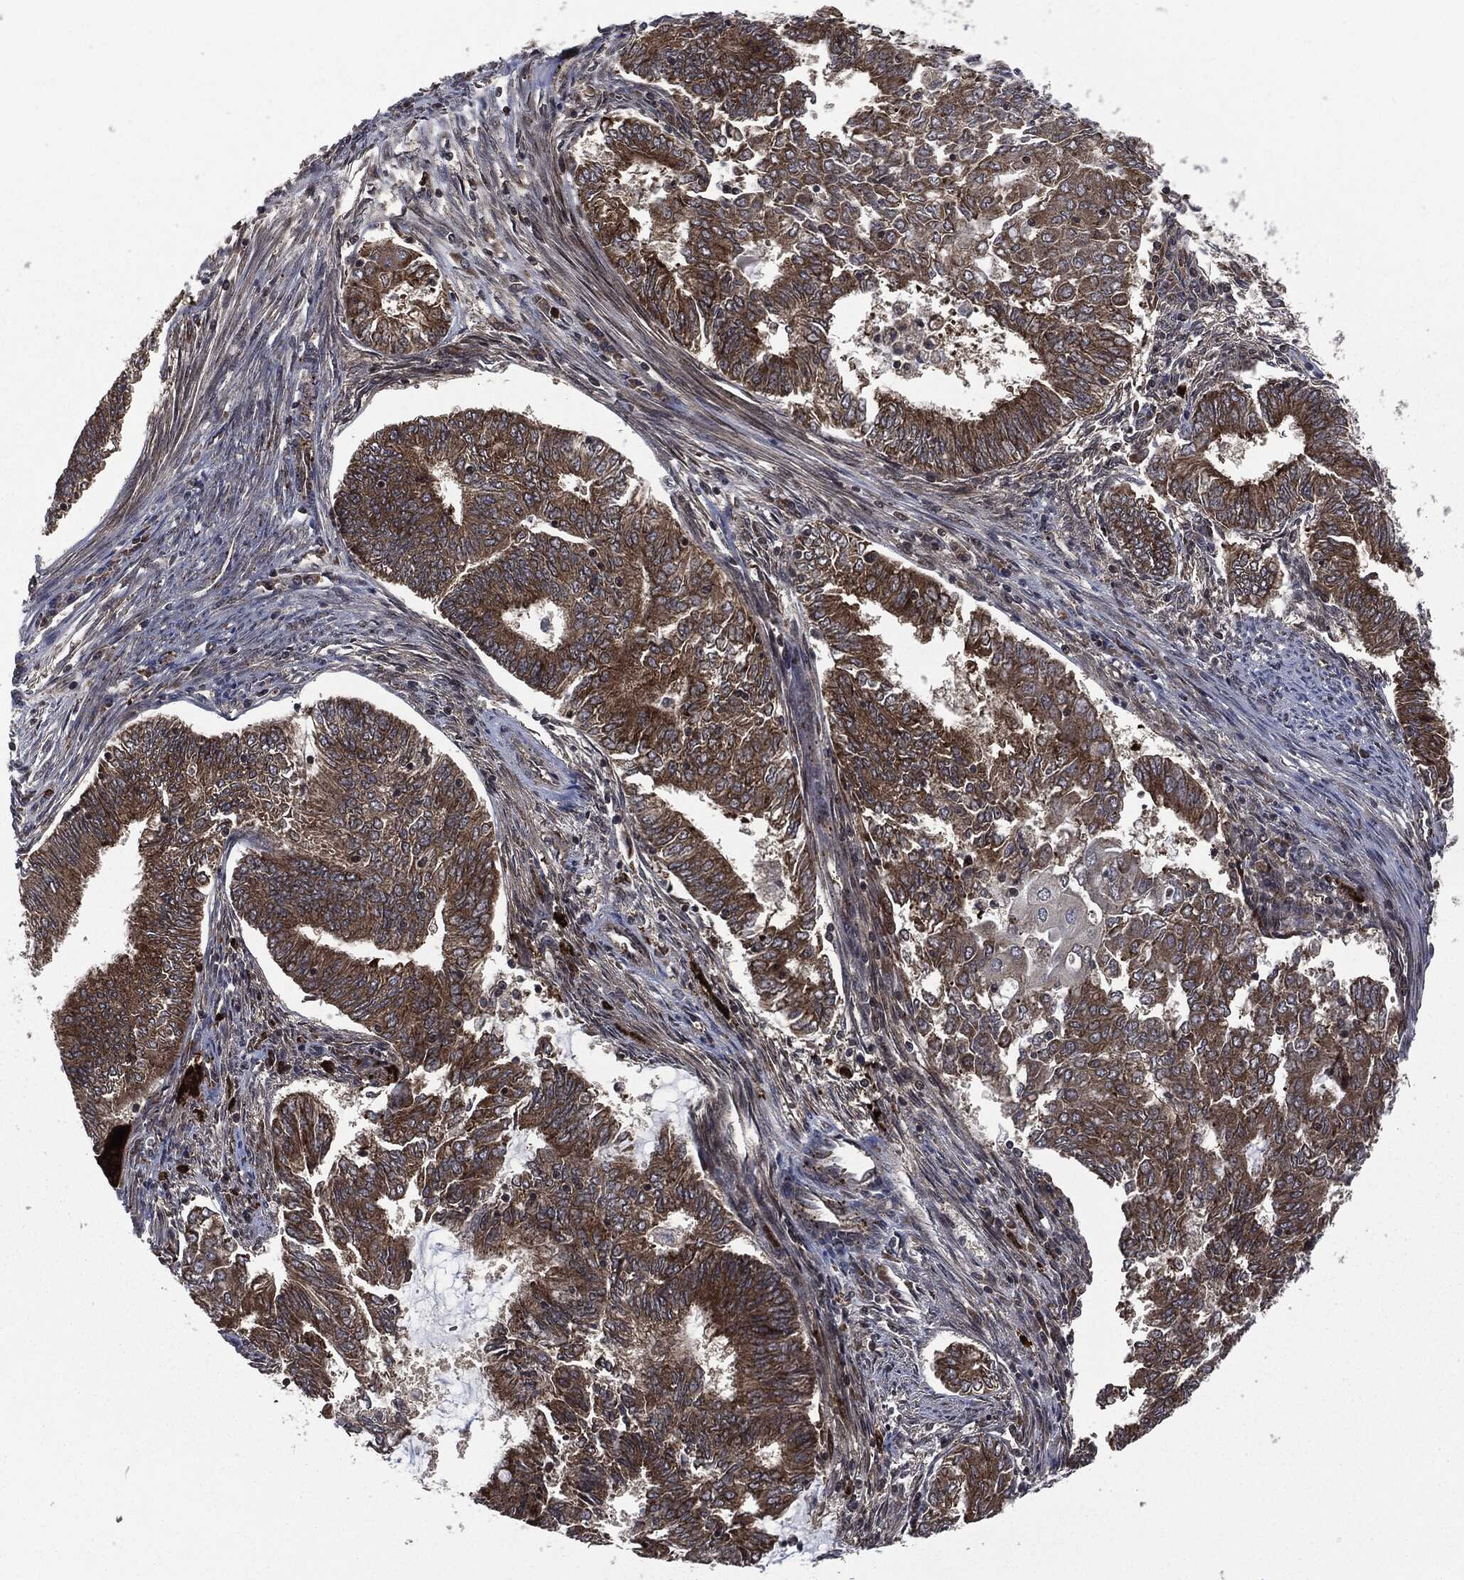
{"staining": {"intensity": "strong", "quantity": ">75%", "location": "cytoplasmic/membranous"}, "tissue": "endometrial cancer", "cell_type": "Tumor cells", "image_type": "cancer", "snomed": [{"axis": "morphology", "description": "Adenocarcinoma, NOS"}, {"axis": "topography", "description": "Endometrium"}], "caption": "An immunohistochemistry (IHC) micrograph of tumor tissue is shown. Protein staining in brown labels strong cytoplasmic/membranous positivity in endometrial cancer within tumor cells.", "gene": "HRAS", "patient": {"sex": "female", "age": 62}}